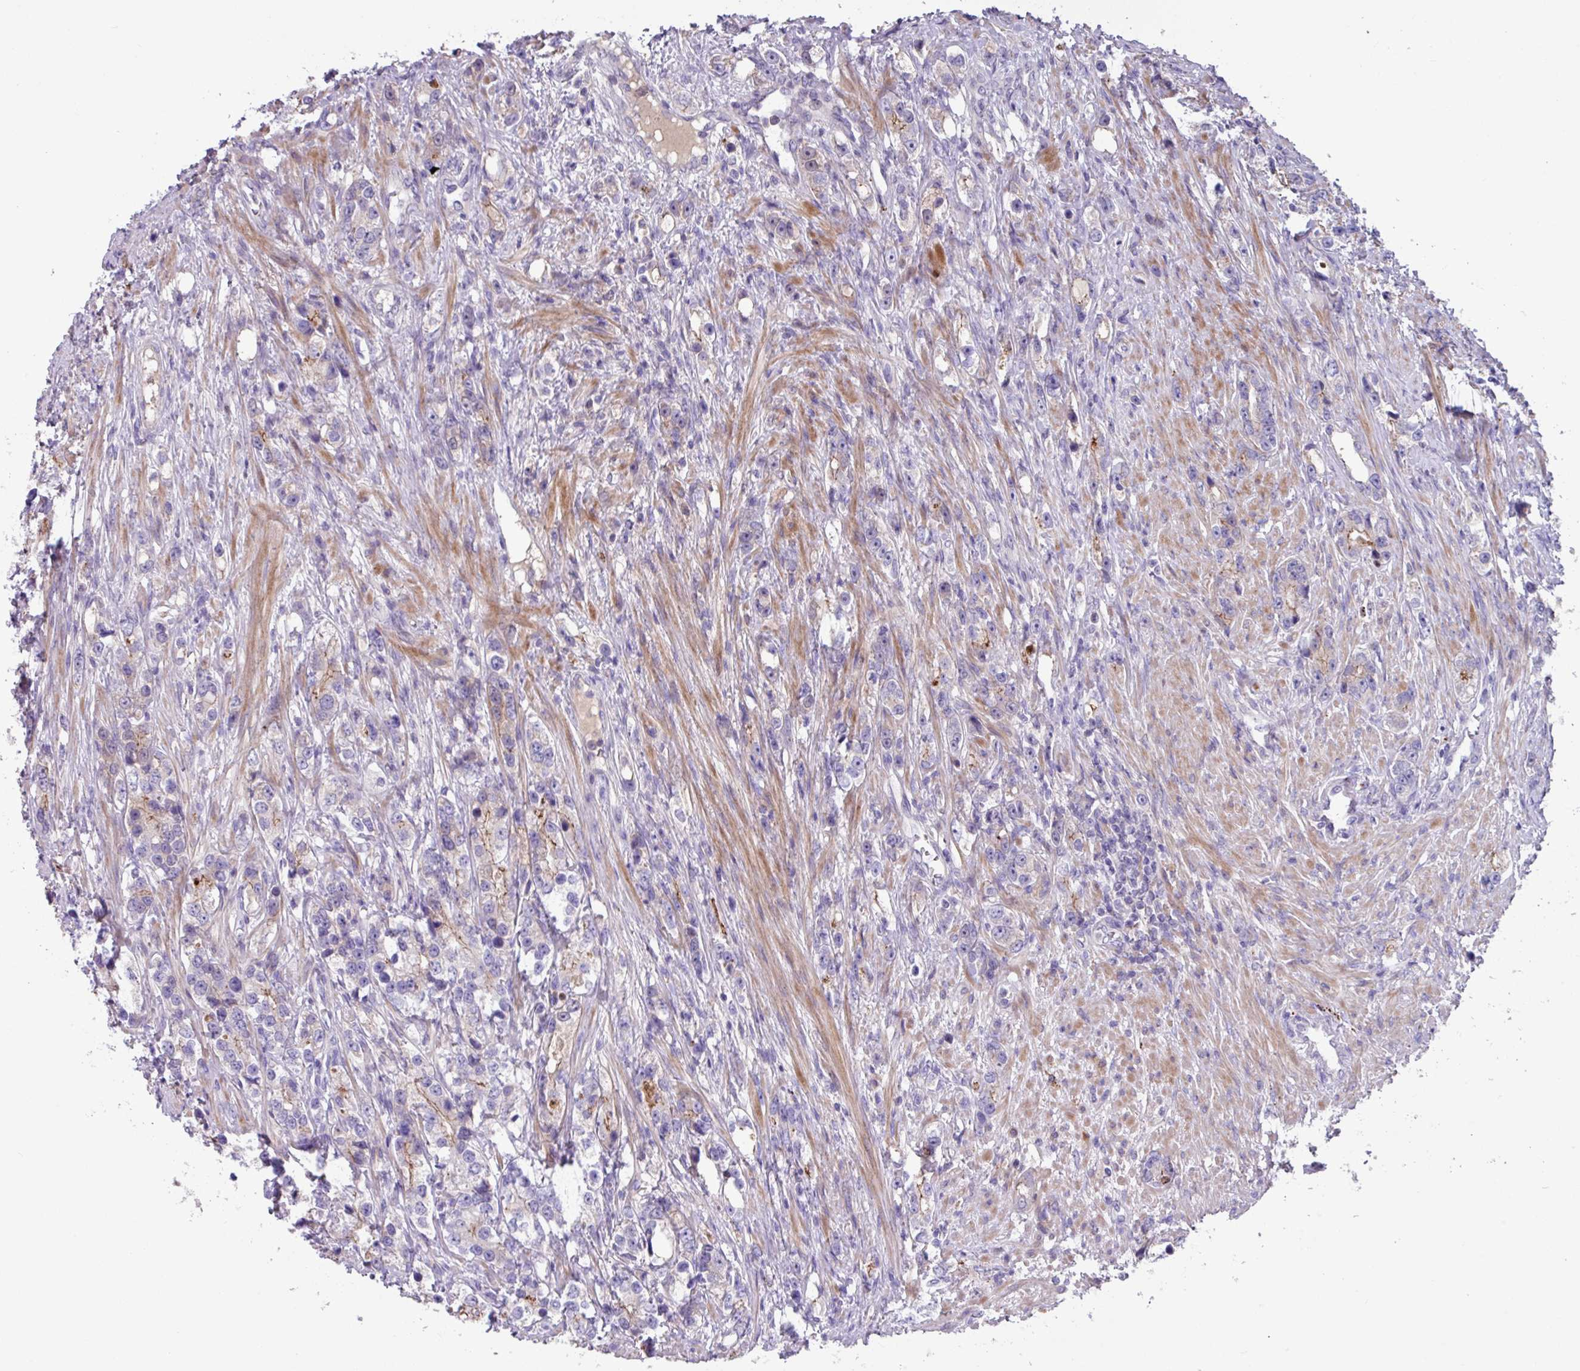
{"staining": {"intensity": "moderate", "quantity": "<25%", "location": "cytoplasmic/membranous"}, "tissue": "prostate cancer", "cell_type": "Tumor cells", "image_type": "cancer", "snomed": [{"axis": "morphology", "description": "Adenocarcinoma, High grade"}, {"axis": "topography", "description": "Prostate"}], "caption": "High-magnification brightfield microscopy of adenocarcinoma (high-grade) (prostate) stained with DAB (3,3'-diaminobenzidine) (brown) and counterstained with hematoxylin (blue). tumor cells exhibit moderate cytoplasmic/membranous expression is seen in approximately<25% of cells.", "gene": "IQCJ", "patient": {"sex": "male", "age": 63}}